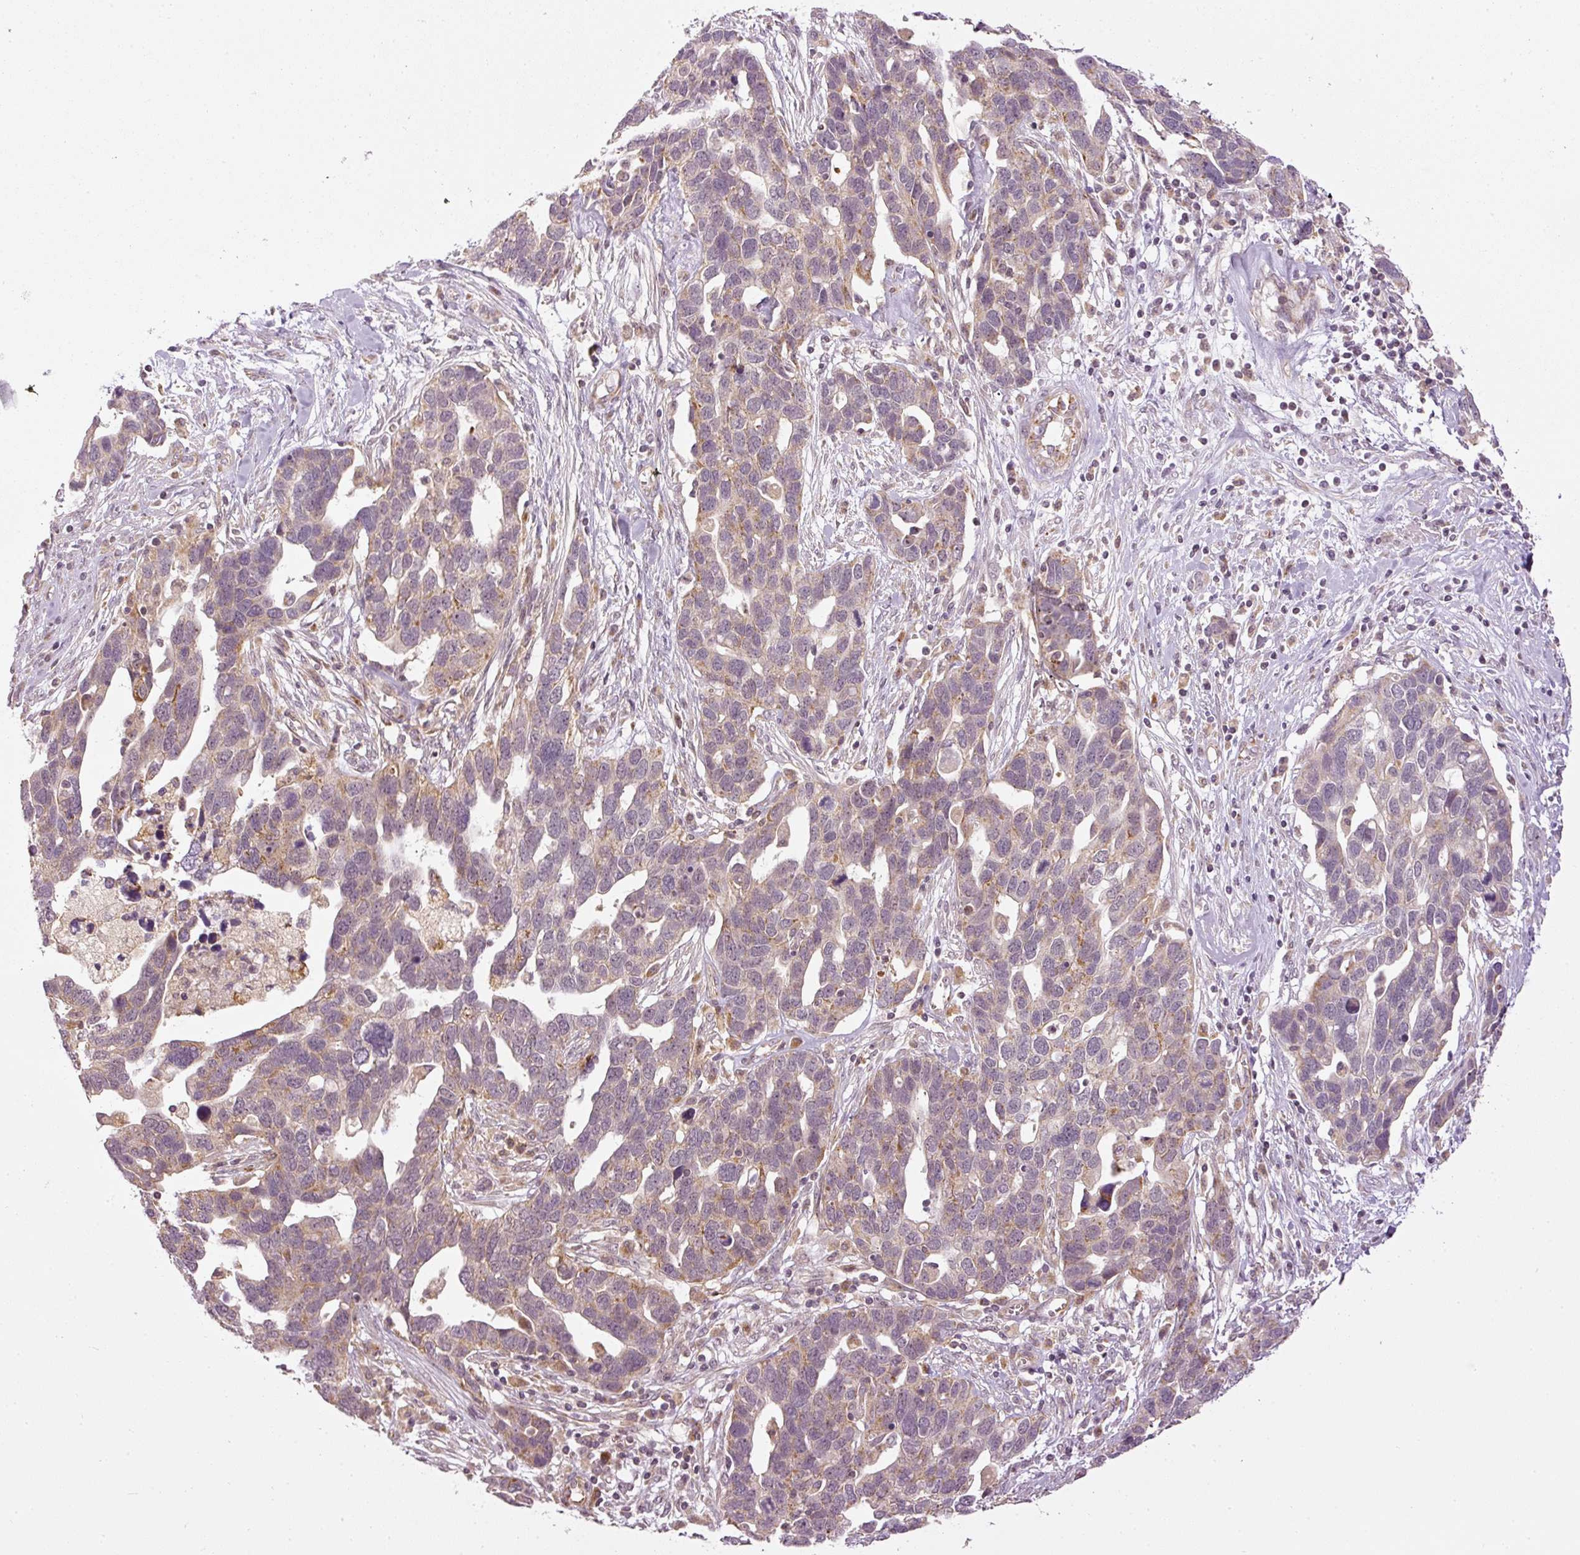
{"staining": {"intensity": "weak", "quantity": "25%-75%", "location": "cytoplasmic/membranous"}, "tissue": "ovarian cancer", "cell_type": "Tumor cells", "image_type": "cancer", "snomed": [{"axis": "morphology", "description": "Cystadenocarcinoma, serous, NOS"}, {"axis": "topography", "description": "Ovary"}], "caption": "High-power microscopy captured an immunohistochemistry (IHC) histopathology image of ovarian cancer, revealing weak cytoplasmic/membranous expression in approximately 25%-75% of tumor cells.", "gene": "CDC20B", "patient": {"sex": "female", "age": 54}}